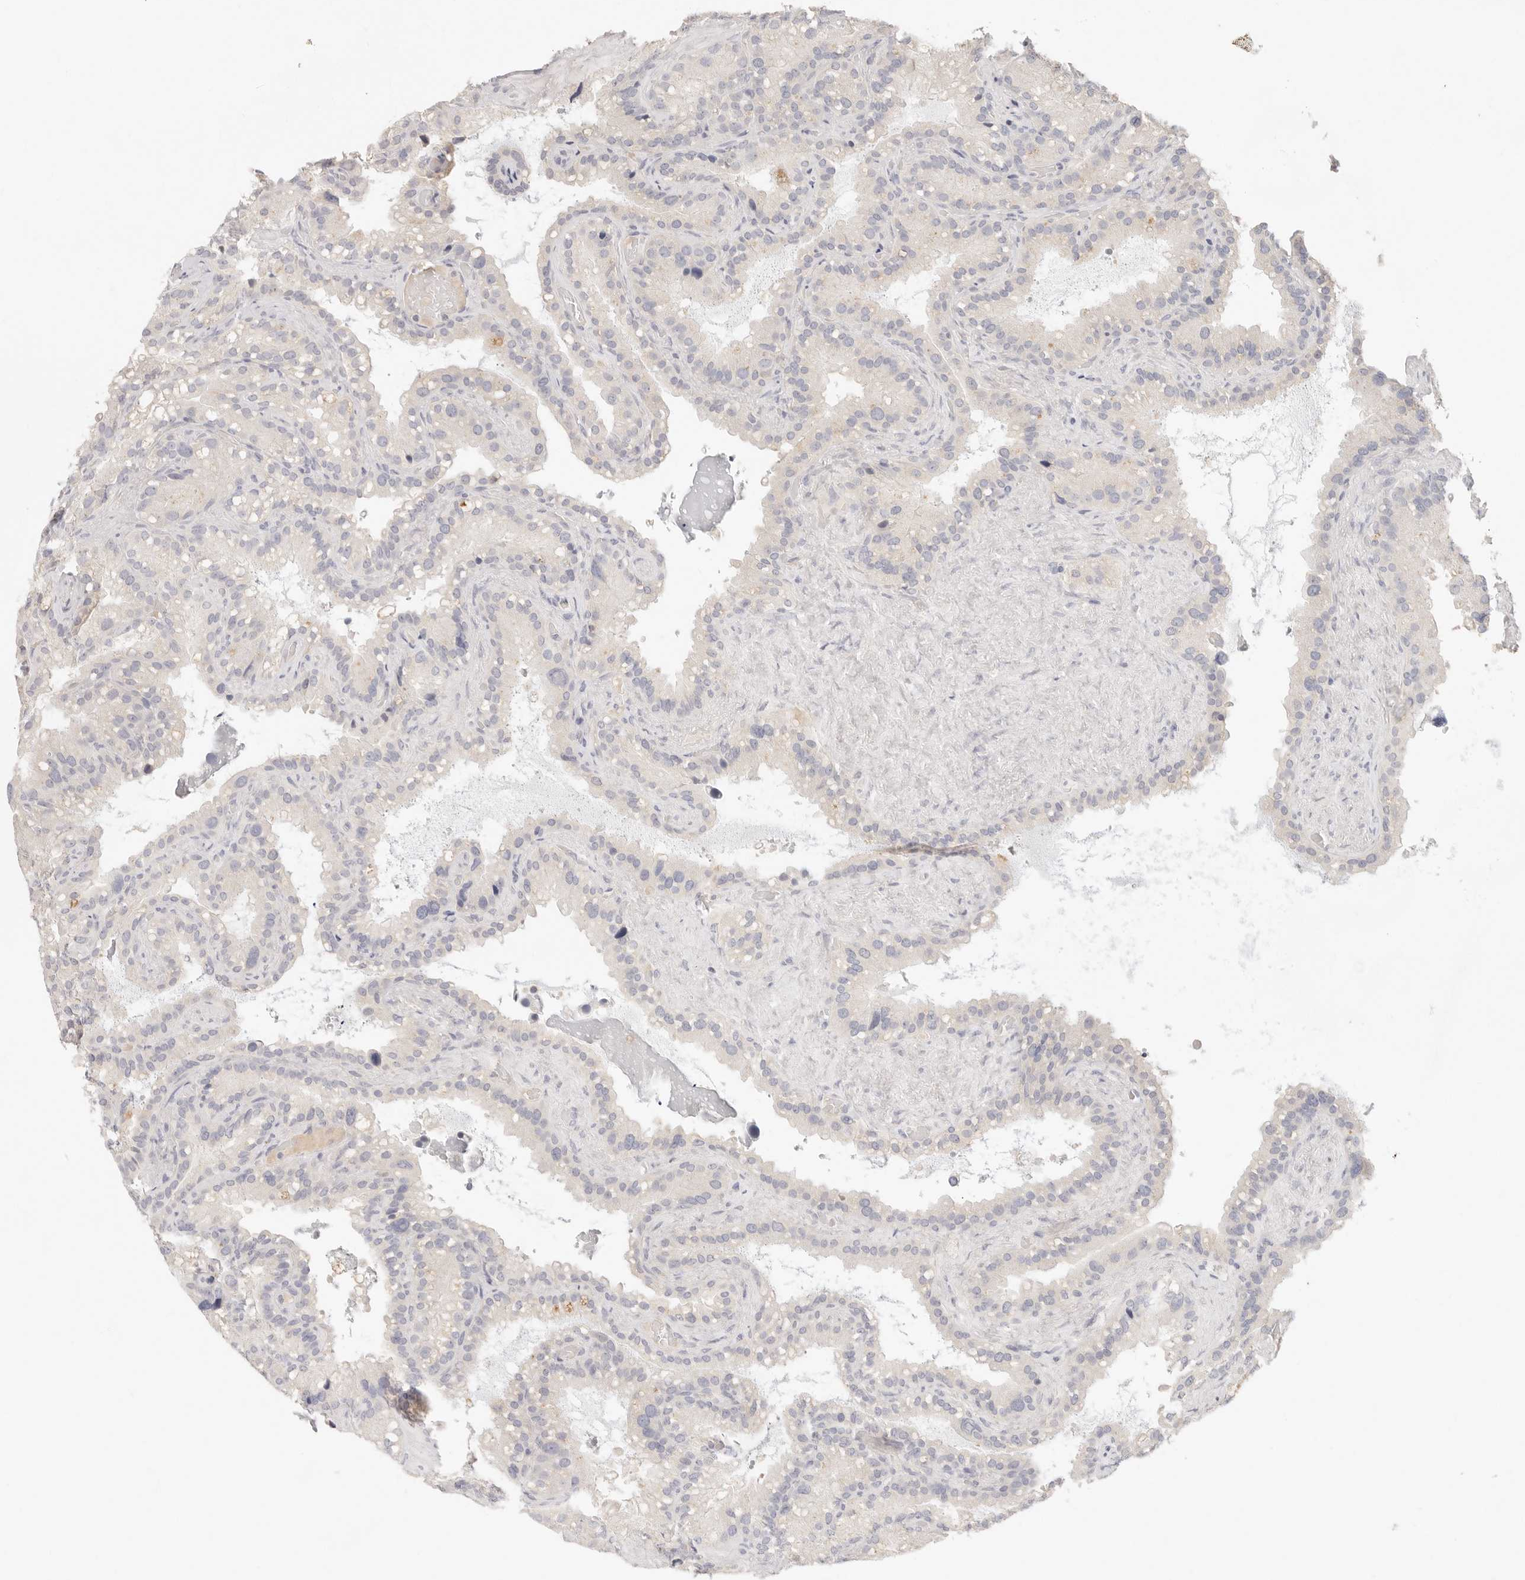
{"staining": {"intensity": "negative", "quantity": "none", "location": "none"}, "tissue": "seminal vesicle", "cell_type": "Glandular cells", "image_type": "normal", "snomed": [{"axis": "morphology", "description": "Normal tissue, NOS"}, {"axis": "topography", "description": "Prostate"}, {"axis": "topography", "description": "Seminal veicle"}], "caption": "This image is of unremarkable seminal vesicle stained with immunohistochemistry (IHC) to label a protein in brown with the nuclei are counter-stained blue. There is no staining in glandular cells. (Stains: DAB IHC with hematoxylin counter stain, Microscopy: brightfield microscopy at high magnification).", "gene": "SPHK1", "patient": {"sex": "male", "age": 68}}